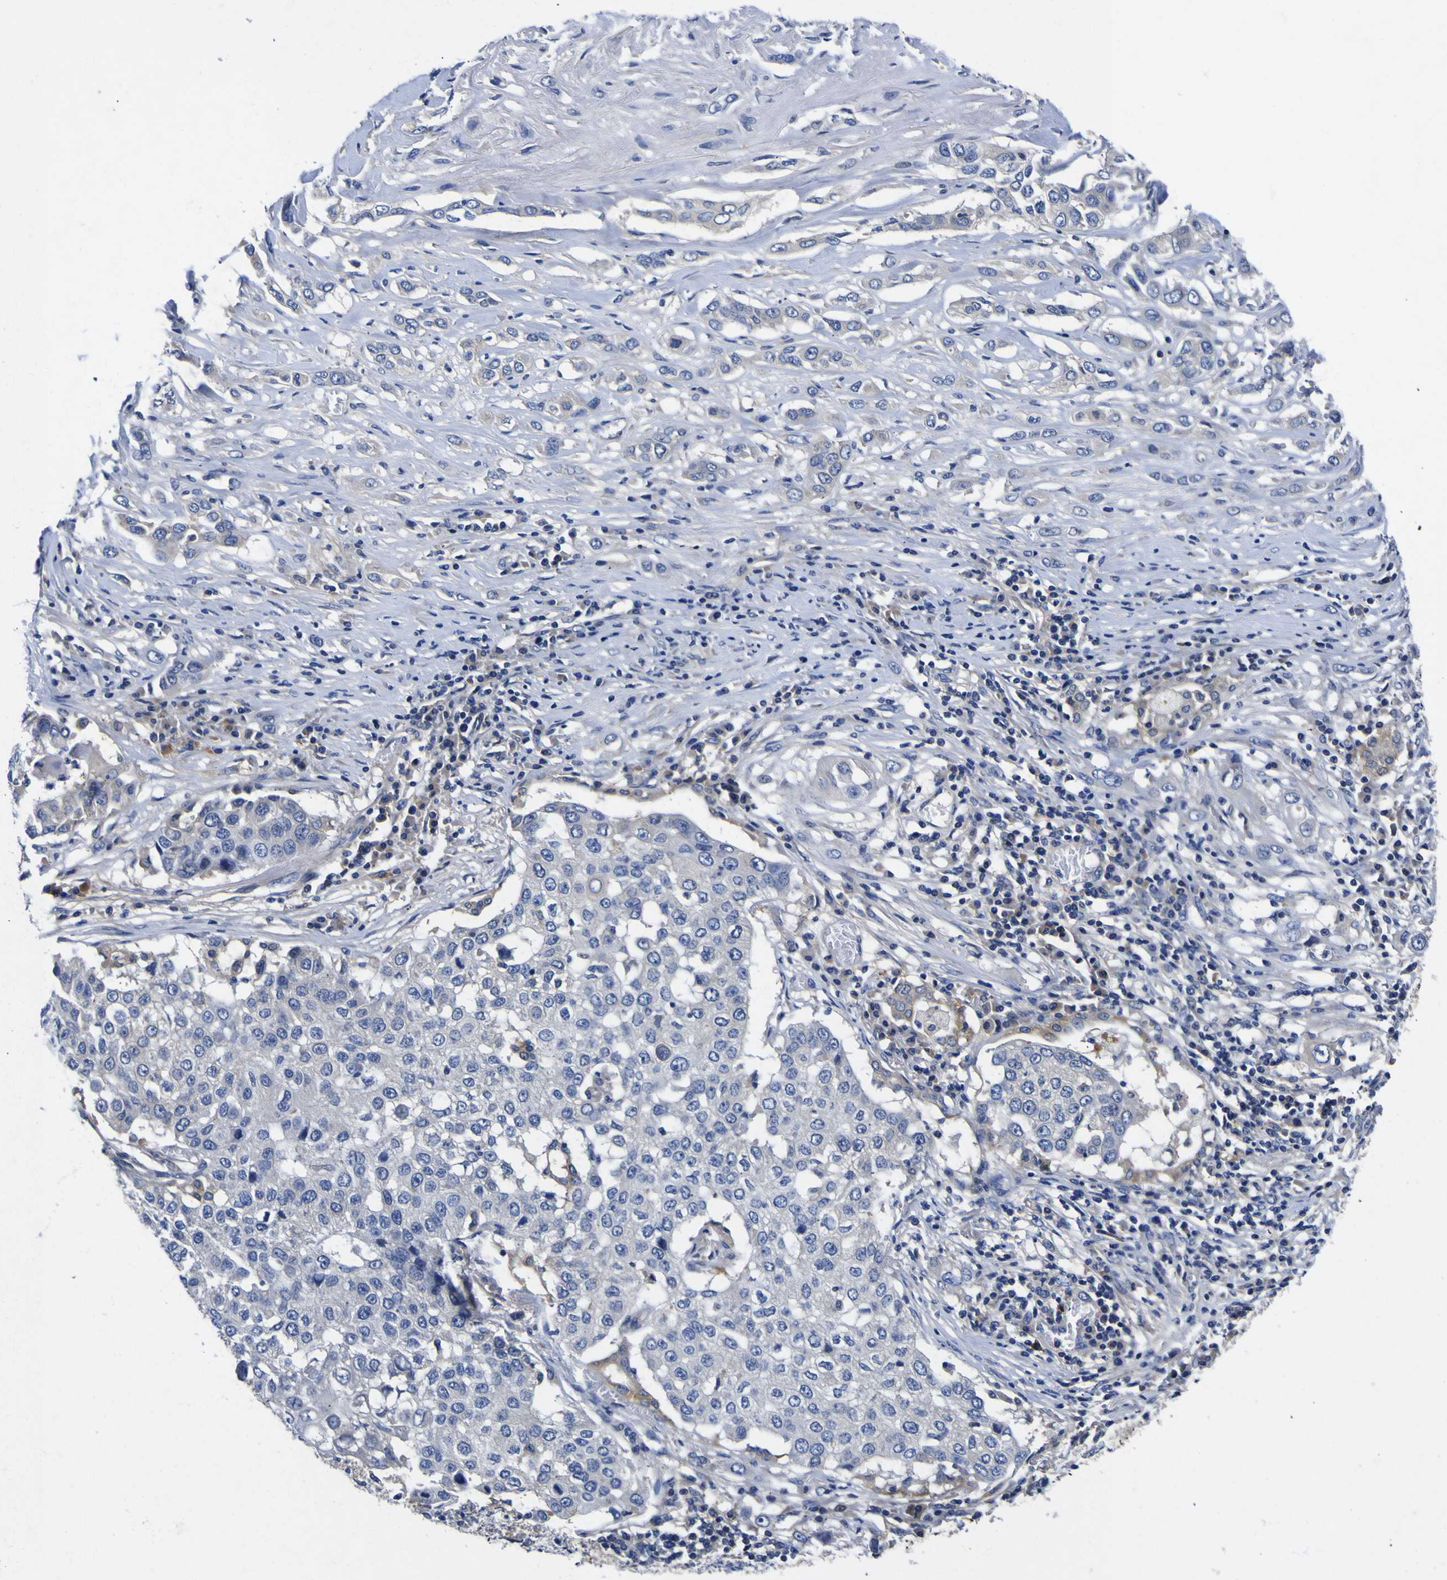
{"staining": {"intensity": "negative", "quantity": "none", "location": "none"}, "tissue": "lung cancer", "cell_type": "Tumor cells", "image_type": "cancer", "snomed": [{"axis": "morphology", "description": "Squamous cell carcinoma, NOS"}, {"axis": "topography", "description": "Lung"}], "caption": "DAB immunohistochemical staining of human squamous cell carcinoma (lung) displays no significant positivity in tumor cells. (Brightfield microscopy of DAB (3,3'-diaminobenzidine) IHC at high magnification).", "gene": "VASN", "patient": {"sex": "male", "age": 71}}